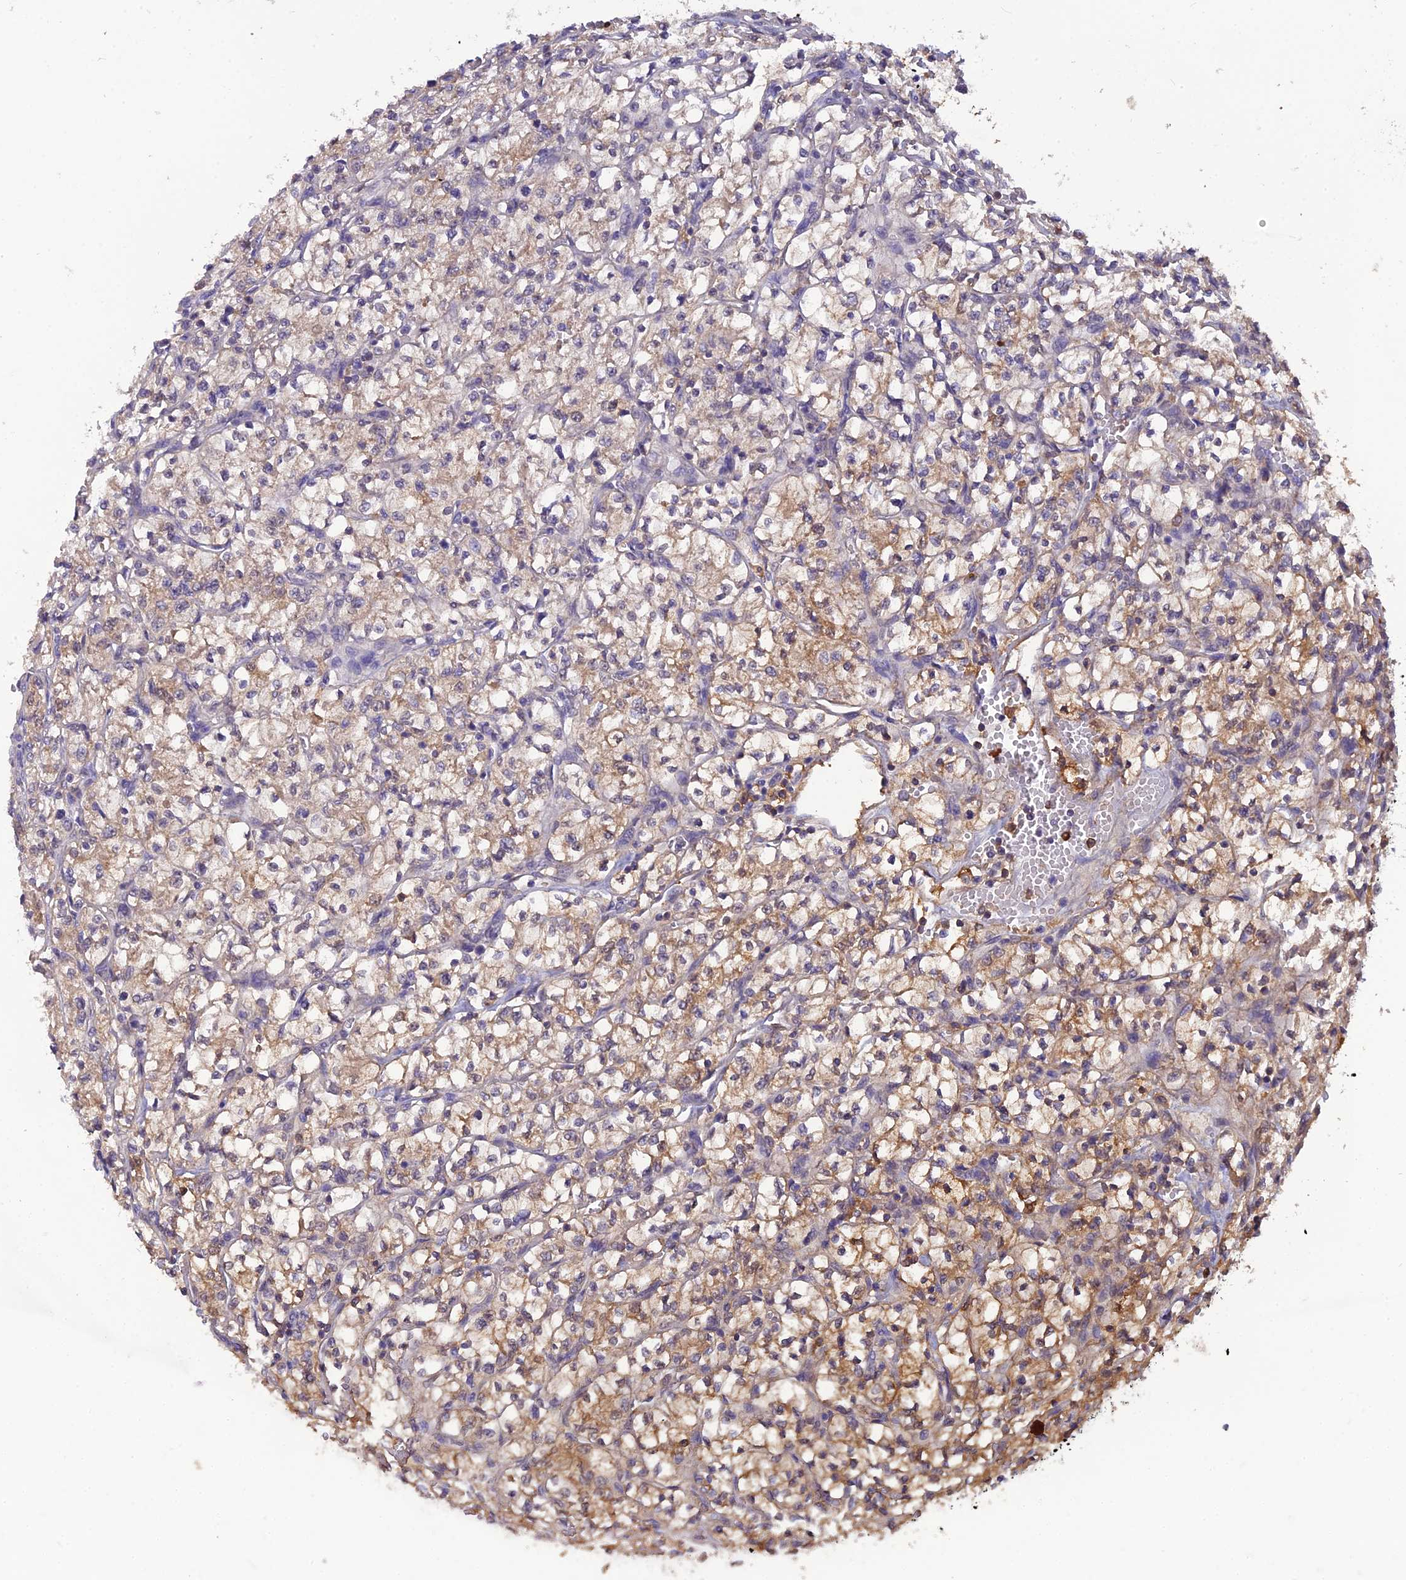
{"staining": {"intensity": "moderate", "quantity": "<25%", "location": "cytoplasmic/membranous"}, "tissue": "renal cancer", "cell_type": "Tumor cells", "image_type": "cancer", "snomed": [{"axis": "morphology", "description": "Adenocarcinoma, NOS"}, {"axis": "topography", "description": "Kidney"}], "caption": "The micrograph reveals a brown stain indicating the presence of a protein in the cytoplasmic/membranous of tumor cells in renal cancer (adenocarcinoma).", "gene": "HINT1", "patient": {"sex": "female", "age": 64}}